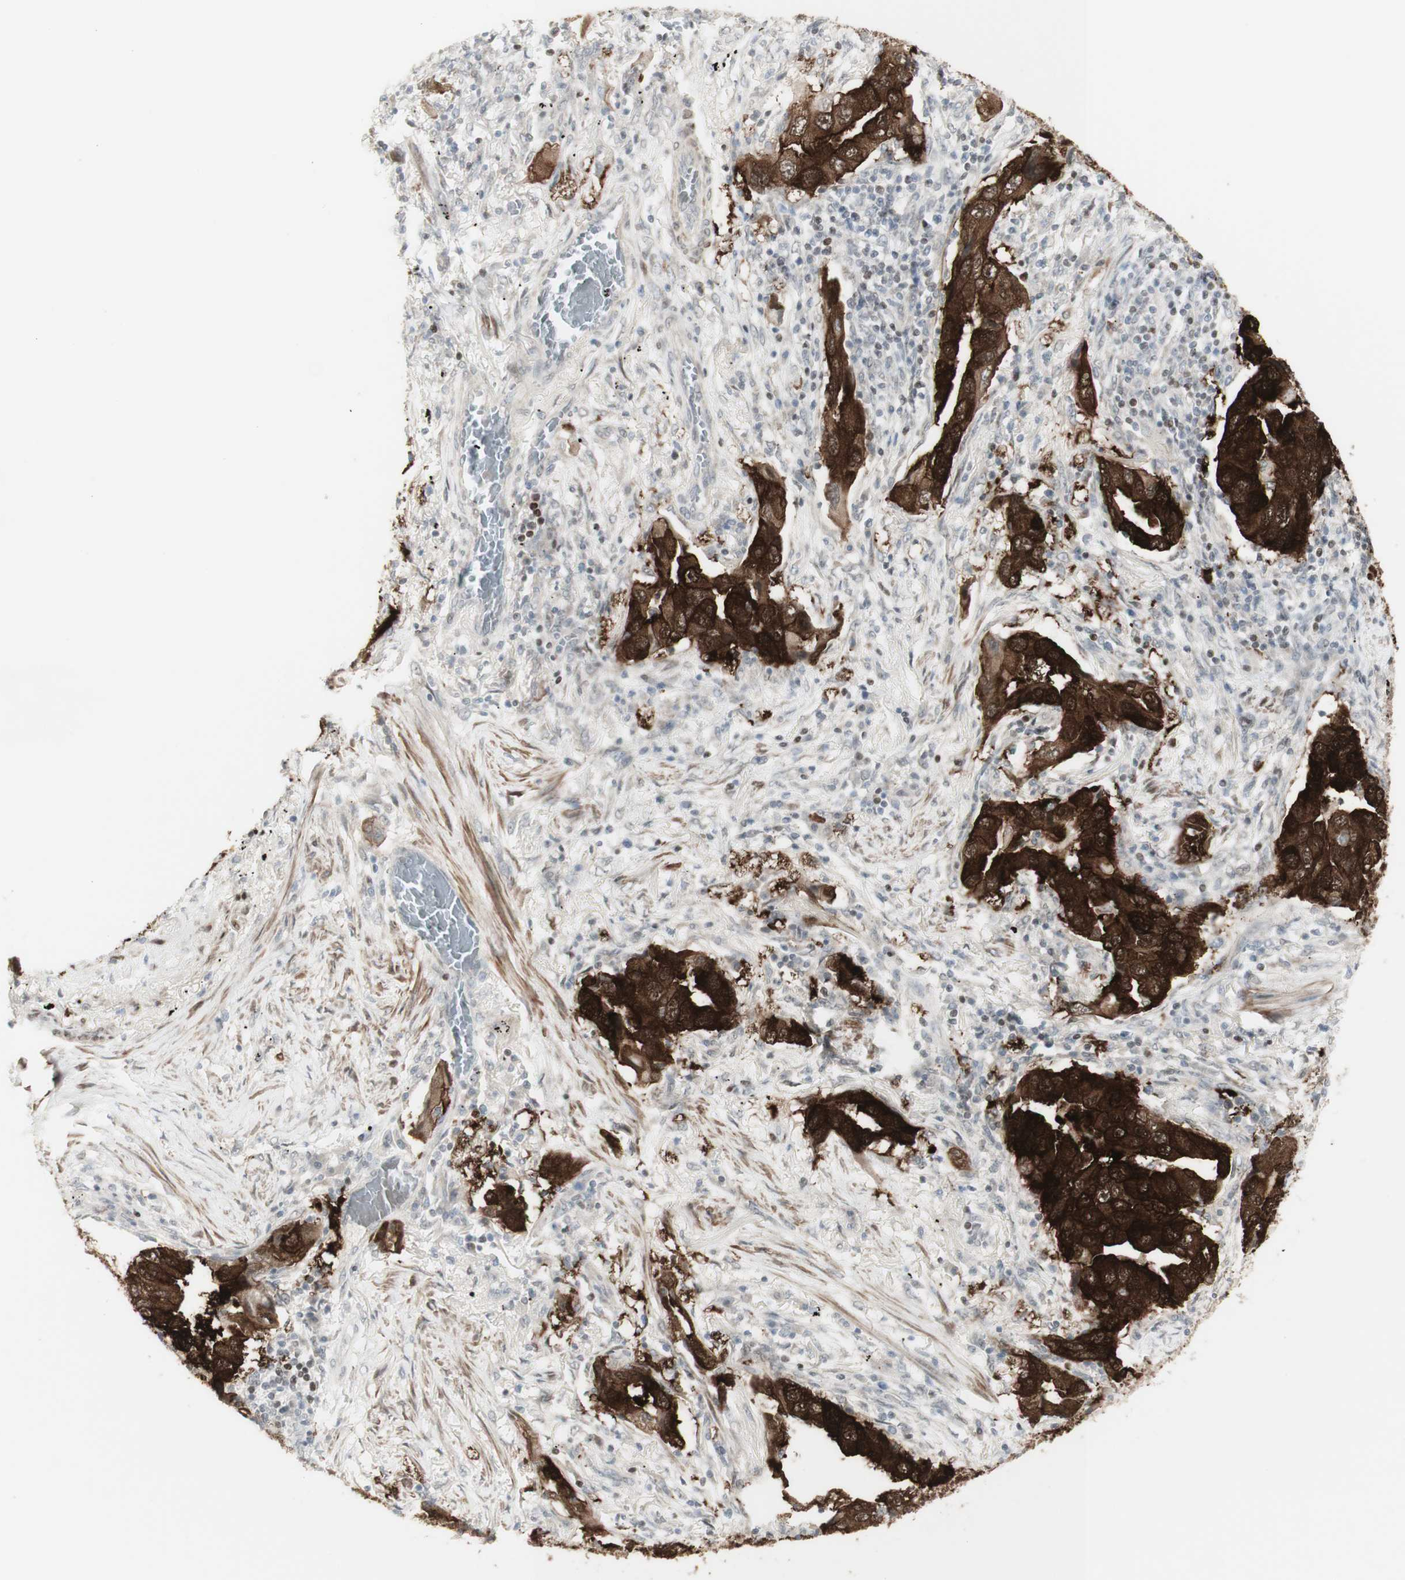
{"staining": {"intensity": "strong", "quantity": ">75%", "location": "cytoplasmic/membranous"}, "tissue": "lung cancer", "cell_type": "Tumor cells", "image_type": "cancer", "snomed": [{"axis": "morphology", "description": "Adenocarcinoma, NOS"}, {"axis": "topography", "description": "Lung"}], "caption": "Immunohistochemical staining of human lung cancer demonstrates strong cytoplasmic/membranous protein expression in about >75% of tumor cells. (IHC, brightfield microscopy, high magnification).", "gene": "C1orf116", "patient": {"sex": "female", "age": 65}}